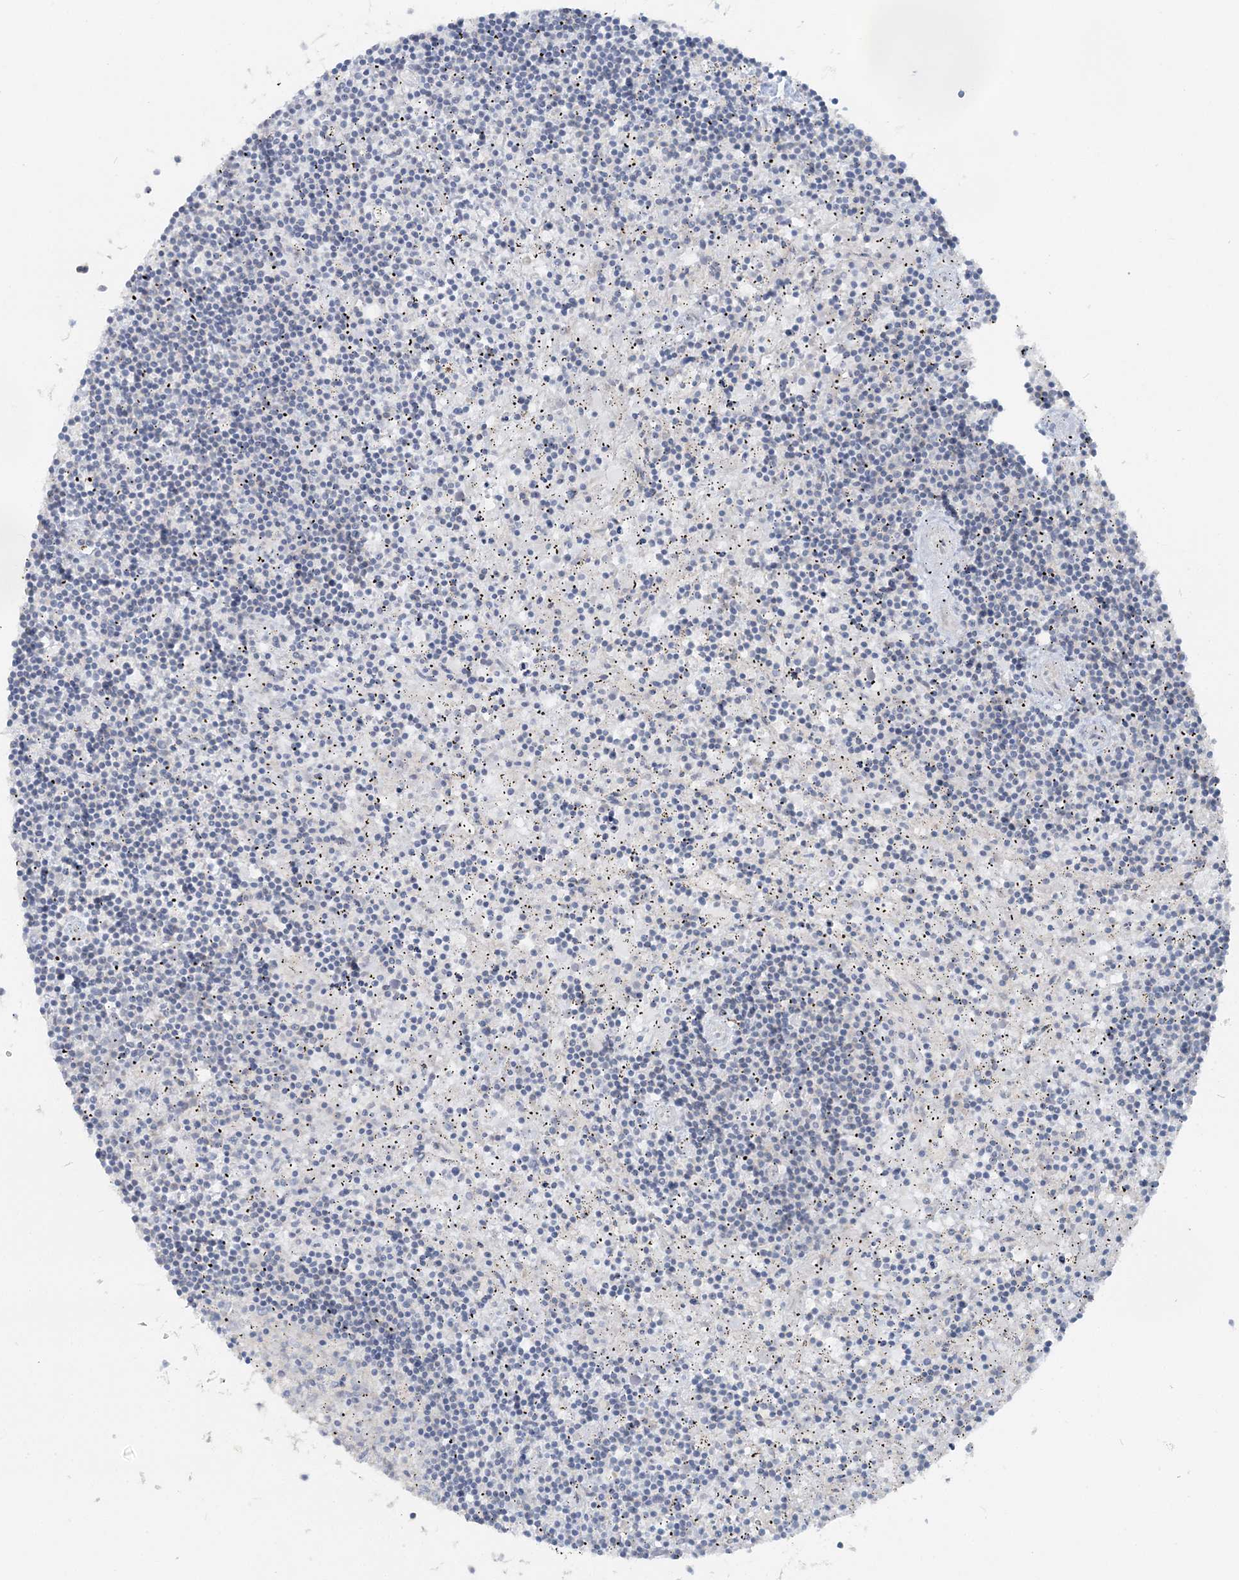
{"staining": {"intensity": "negative", "quantity": "none", "location": "none"}, "tissue": "lymphoma", "cell_type": "Tumor cells", "image_type": "cancer", "snomed": [{"axis": "morphology", "description": "Malignant lymphoma, non-Hodgkin's type, Low grade"}, {"axis": "topography", "description": "Spleen"}], "caption": "The immunohistochemistry image has no significant staining in tumor cells of lymphoma tissue. Brightfield microscopy of immunohistochemistry stained with DAB (brown) and hematoxylin (blue), captured at high magnification.", "gene": "TBC1D5", "patient": {"sex": "male", "age": 76}}